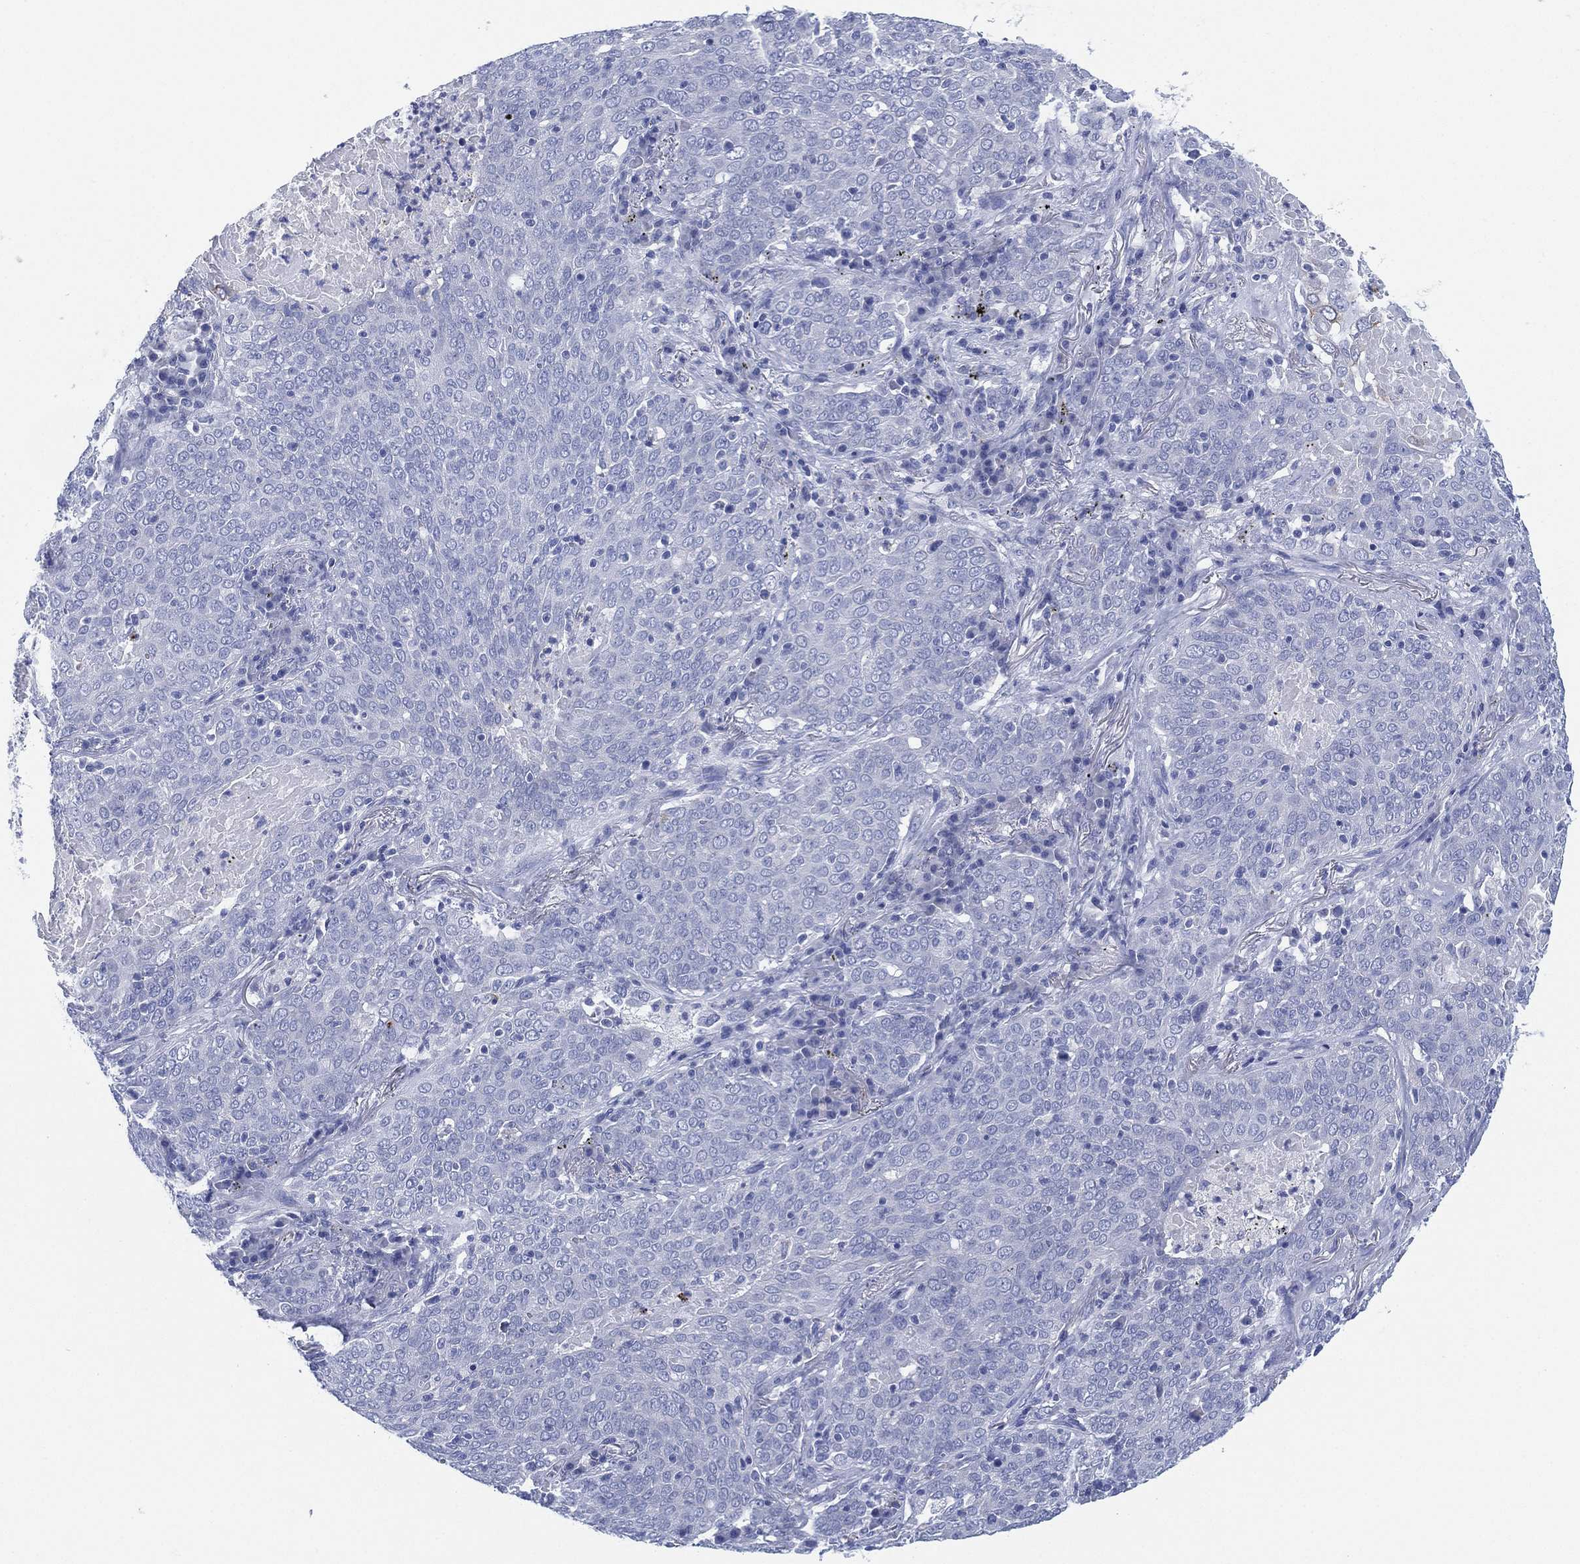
{"staining": {"intensity": "negative", "quantity": "none", "location": "none"}, "tissue": "lung cancer", "cell_type": "Tumor cells", "image_type": "cancer", "snomed": [{"axis": "morphology", "description": "Squamous cell carcinoma, NOS"}, {"axis": "topography", "description": "Lung"}], "caption": "Immunohistochemistry (IHC) of human squamous cell carcinoma (lung) shows no positivity in tumor cells.", "gene": "SLC9C2", "patient": {"sex": "male", "age": 82}}